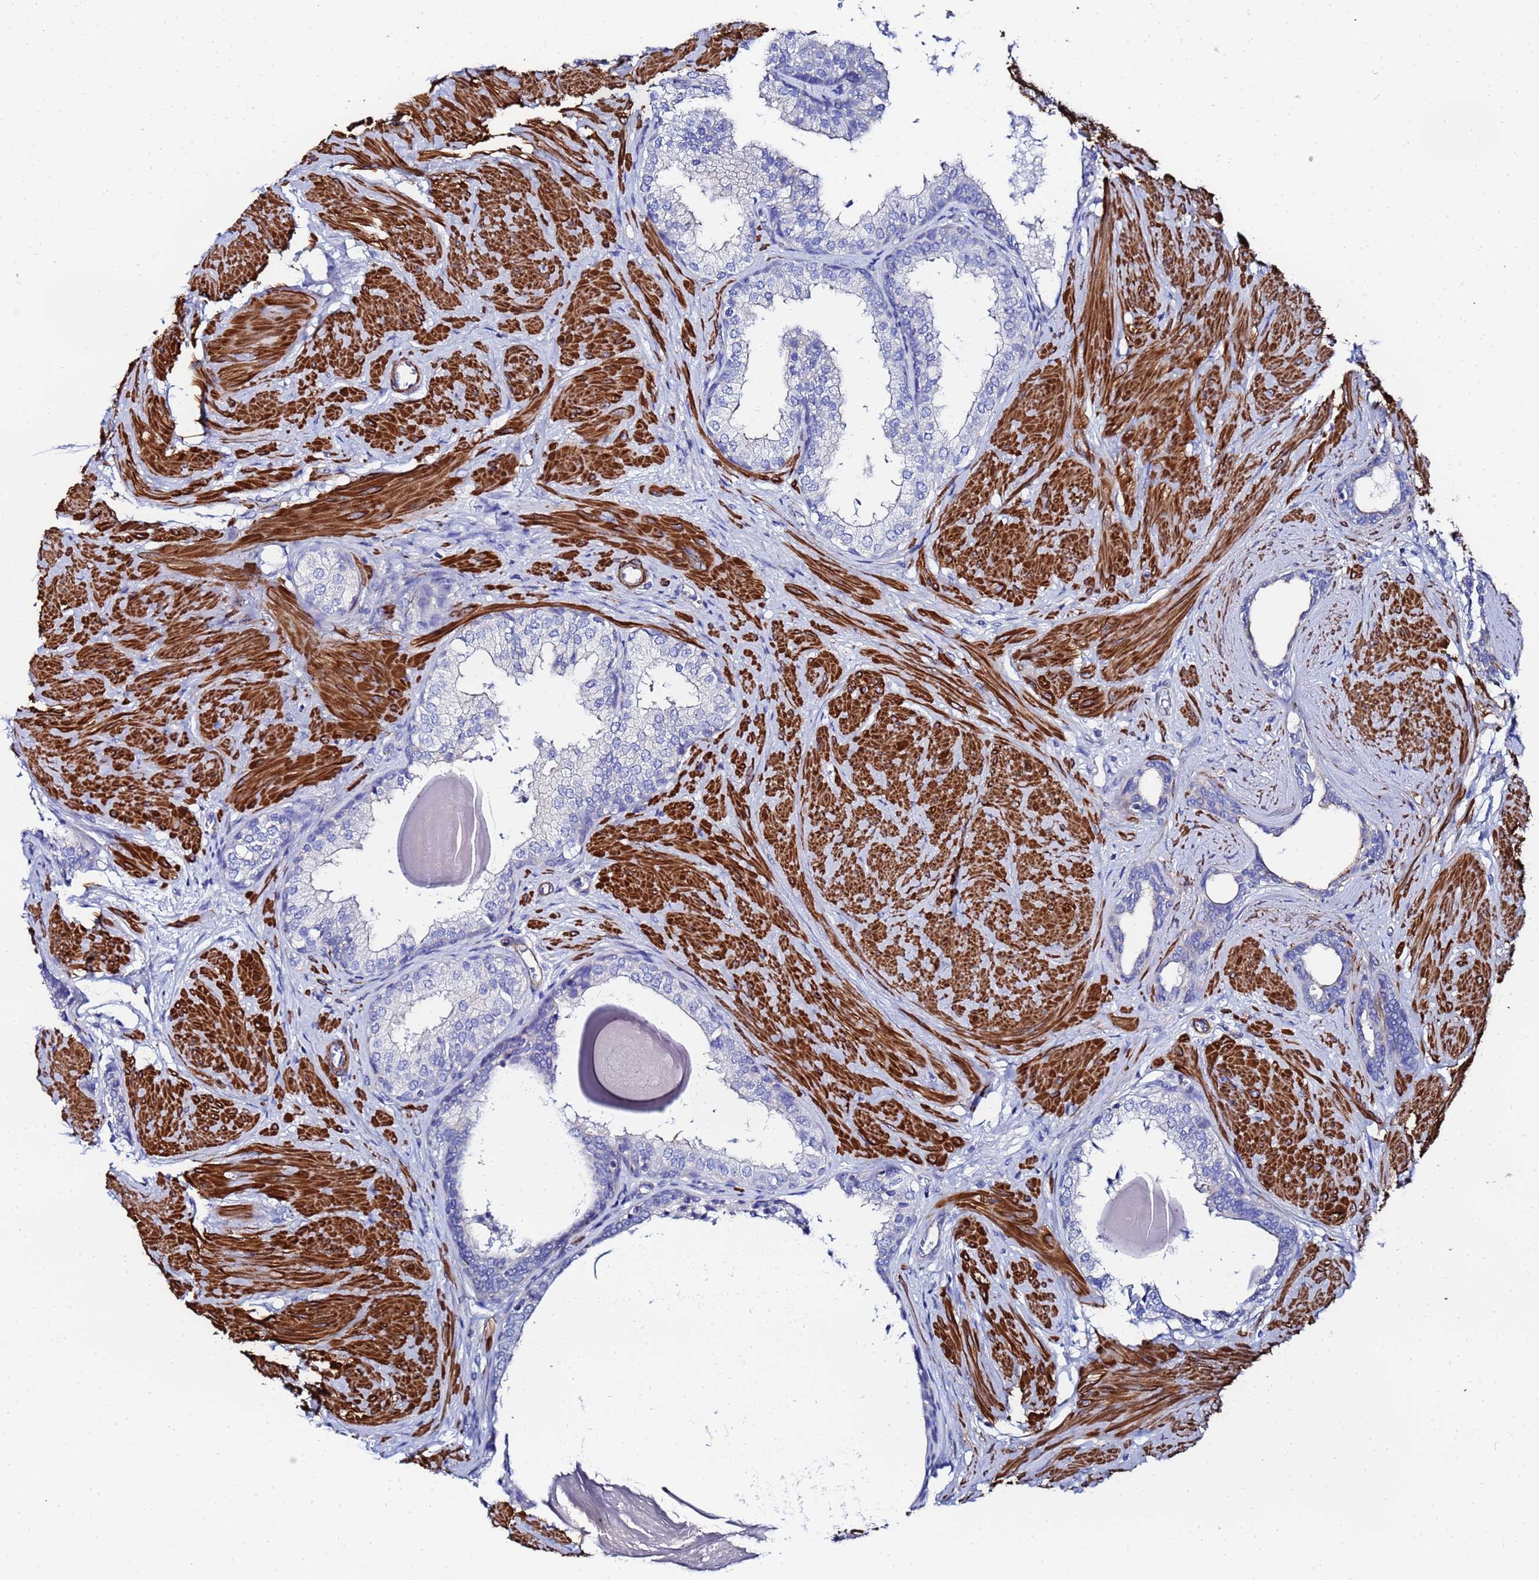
{"staining": {"intensity": "negative", "quantity": "none", "location": "none"}, "tissue": "prostate", "cell_type": "Glandular cells", "image_type": "normal", "snomed": [{"axis": "morphology", "description": "Normal tissue, NOS"}, {"axis": "topography", "description": "Prostate"}], "caption": "Glandular cells are negative for brown protein staining in unremarkable prostate. (Stains: DAB (3,3'-diaminobenzidine) immunohistochemistry (IHC) with hematoxylin counter stain, Microscopy: brightfield microscopy at high magnification).", "gene": "RAB39A", "patient": {"sex": "male", "age": 48}}